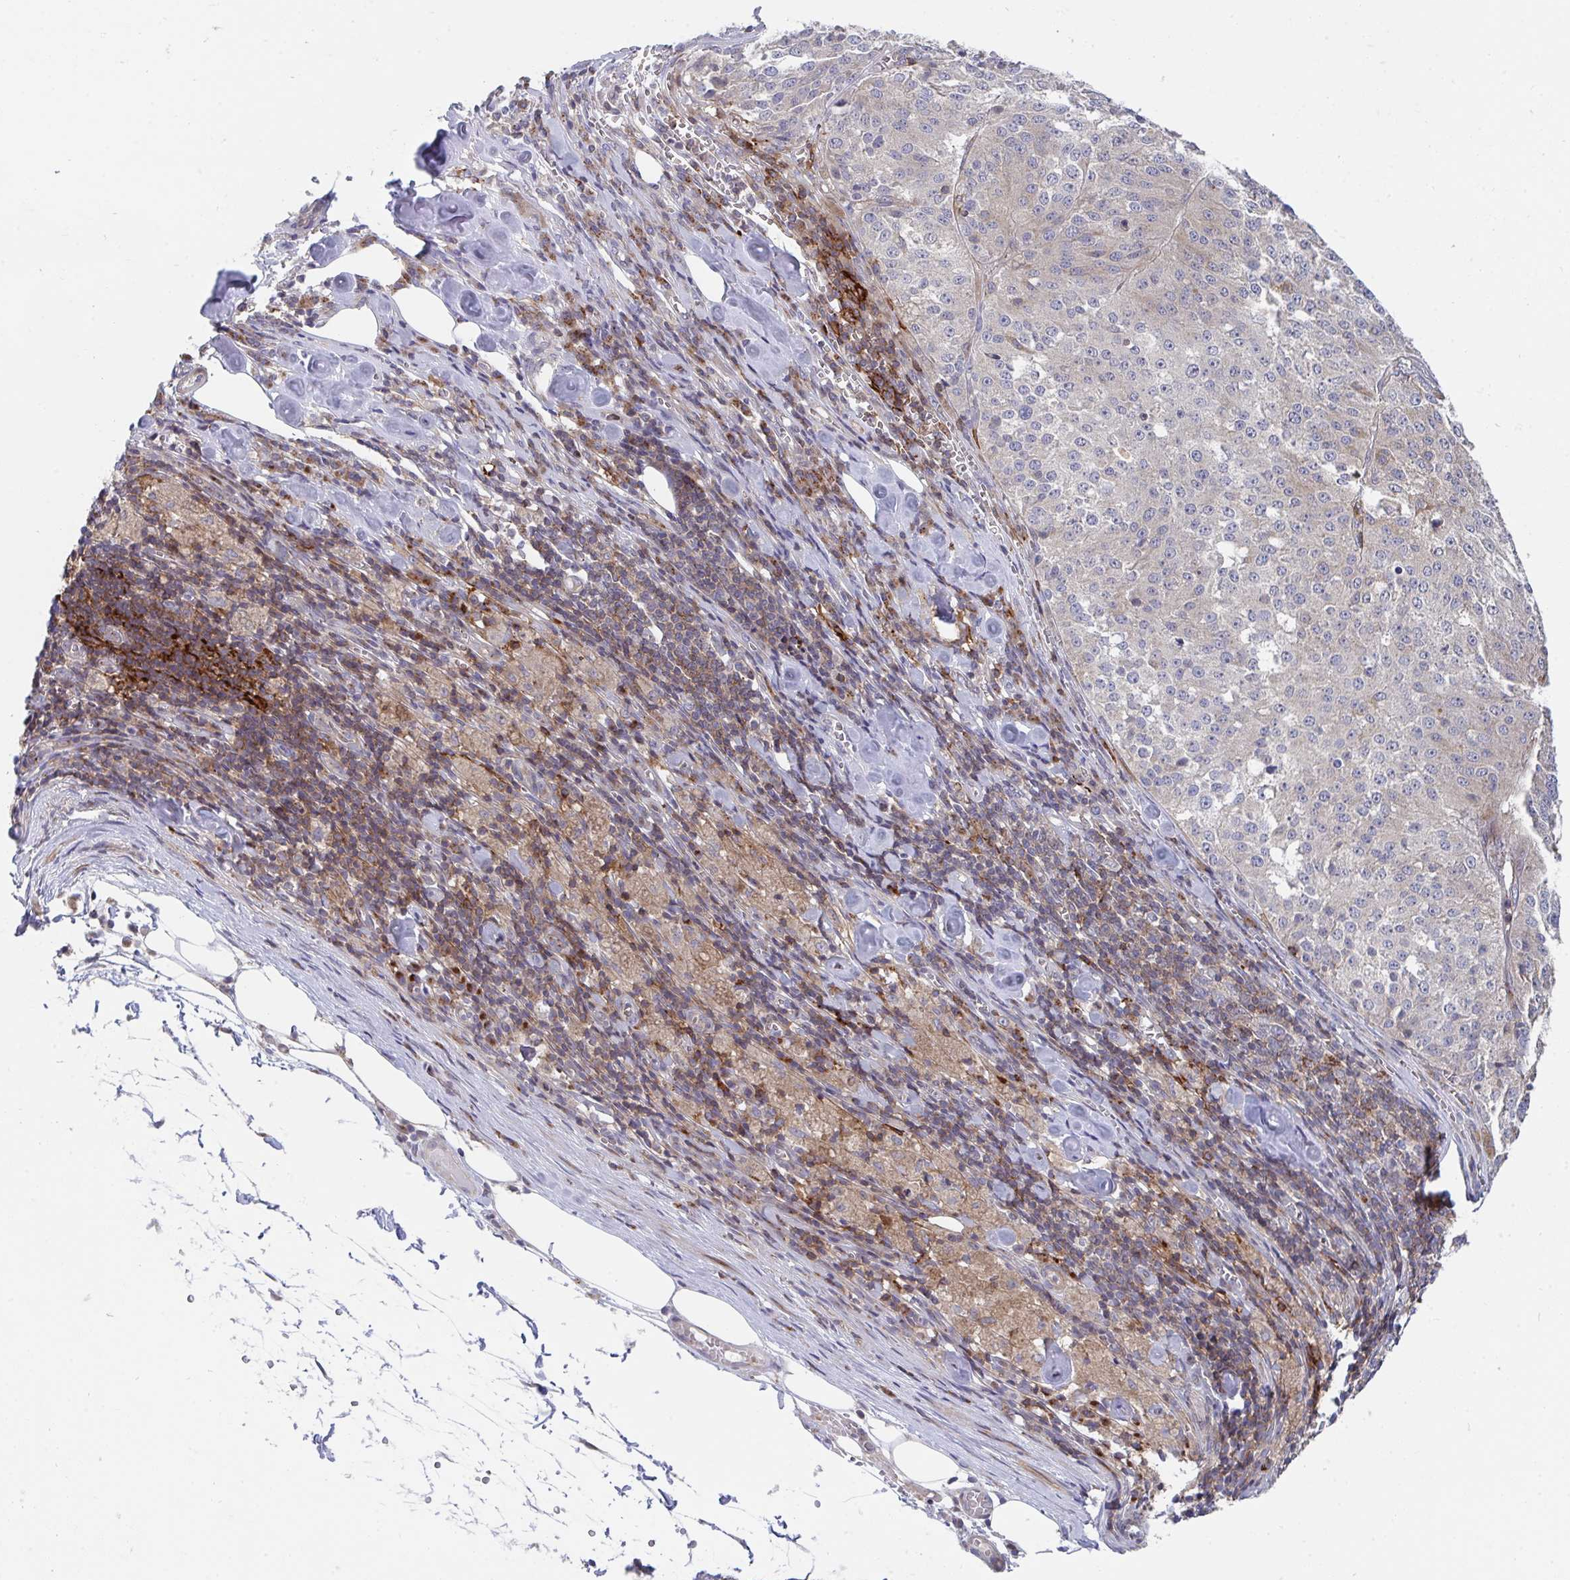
{"staining": {"intensity": "negative", "quantity": "none", "location": "none"}, "tissue": "melanoma", "cell_type": "Tumor cells", "image_type": "cancer", "snomed": [{"axis": "morphology", "description": "Malignant melanoma, Metastatic site"}, {"axis": "topography", "description": "Lymph node"}], "caption": "Immunohistochemical staining of malignant melanoma (metastatic site) exhibits no significant positivity in tumor cells.", "gene": "FRMD3", "patient": {"sex": "female", "age": 64}}